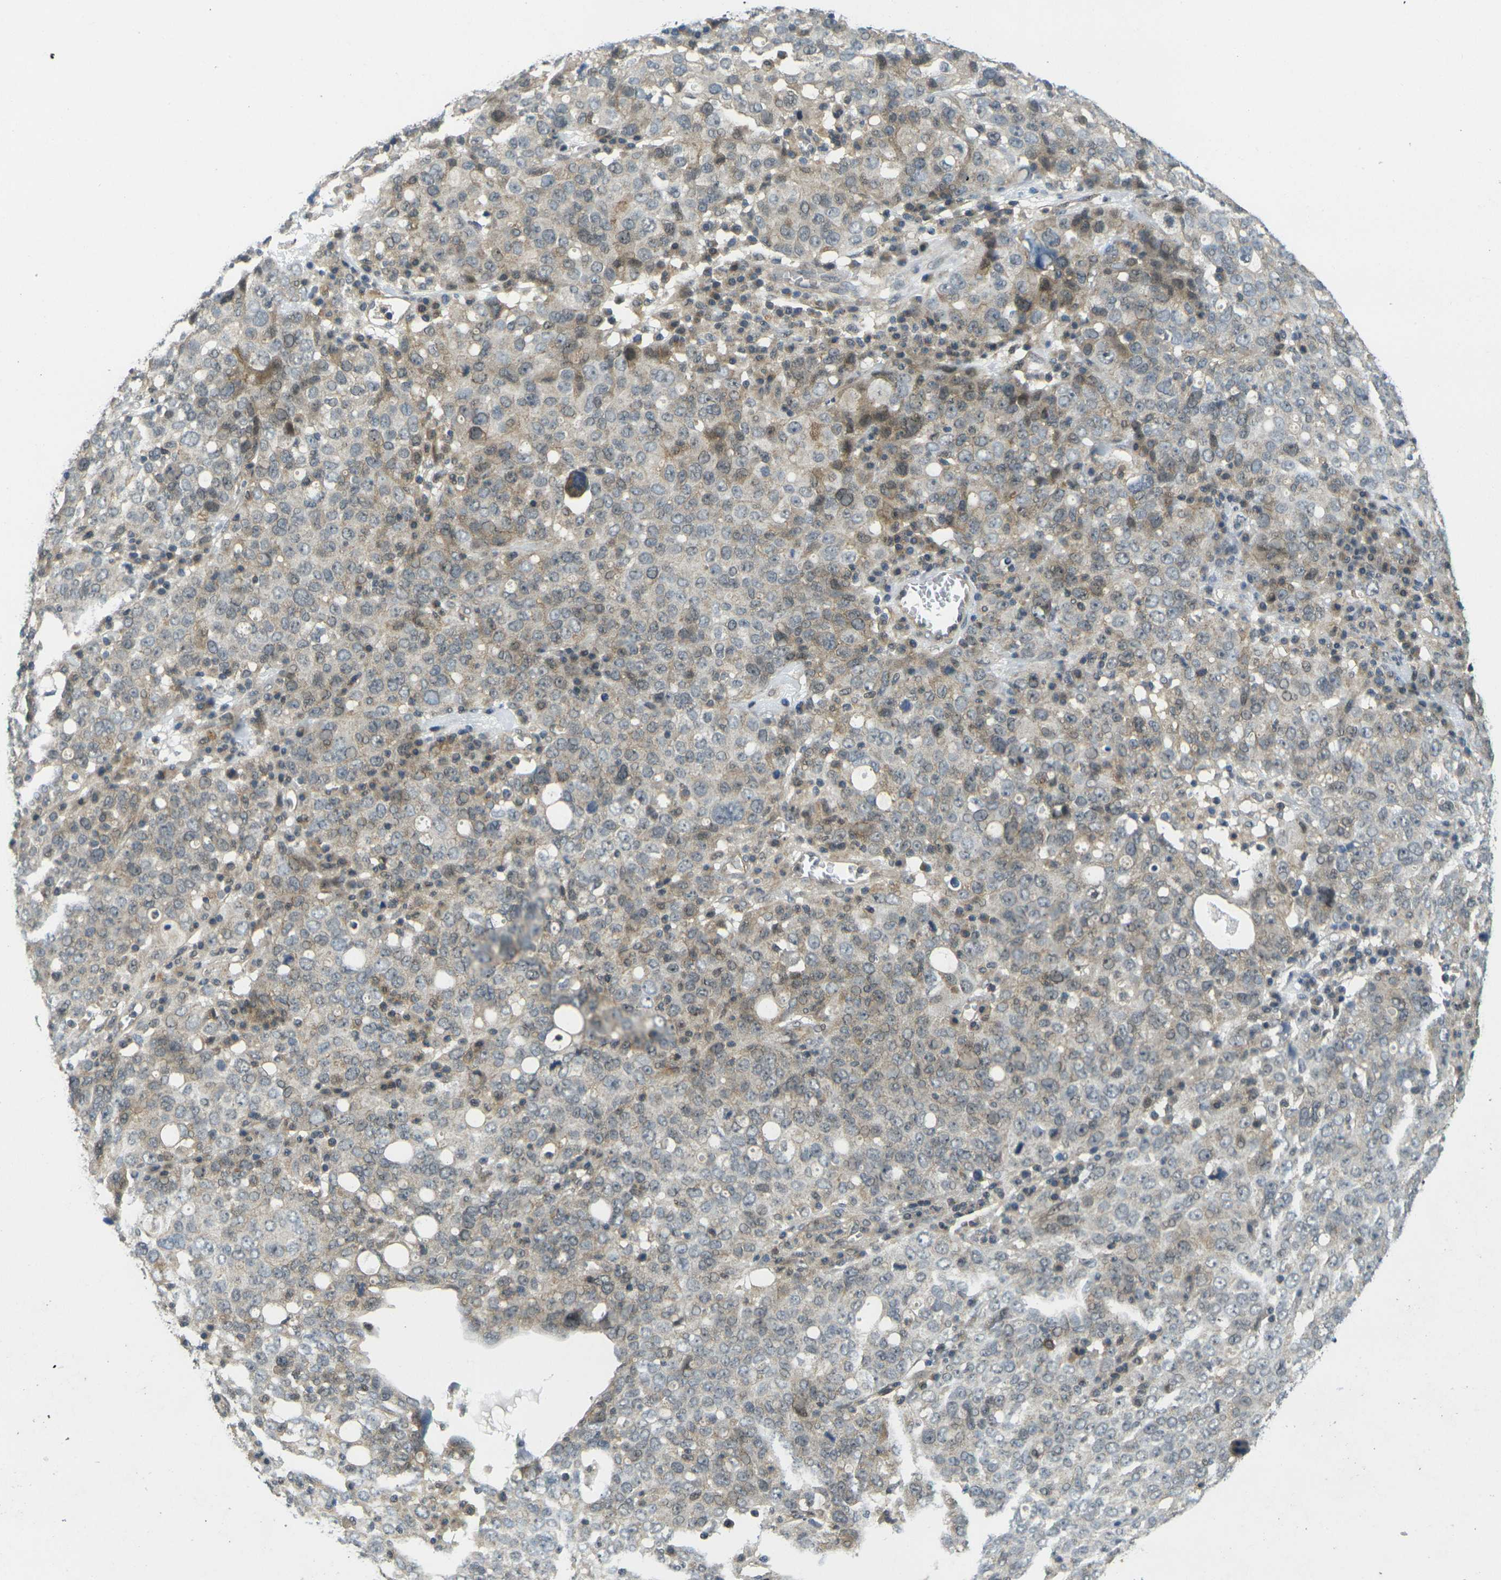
{"staining": {"intensity": "weak", "quantity": "<25%", "location": "cytoplasmic/membranous,nuclear"}, "tissue": "ovarian cancer", "cell_type": "Tumor cells", "image_type": "cancer", "snomed": [{"axis": "morphology", "description": "Carcinoma, endometroid"}, {"axis": "topography", "description": "Ovary"}], "caption": "Tumor cells show no significant protein expression in ovarian endometroid carcinoma. (DAB immunohistochemistry with hematoxylin counter stain).", "gene": "KCTD10", "patient": {"sex": "female", "age": 62}}